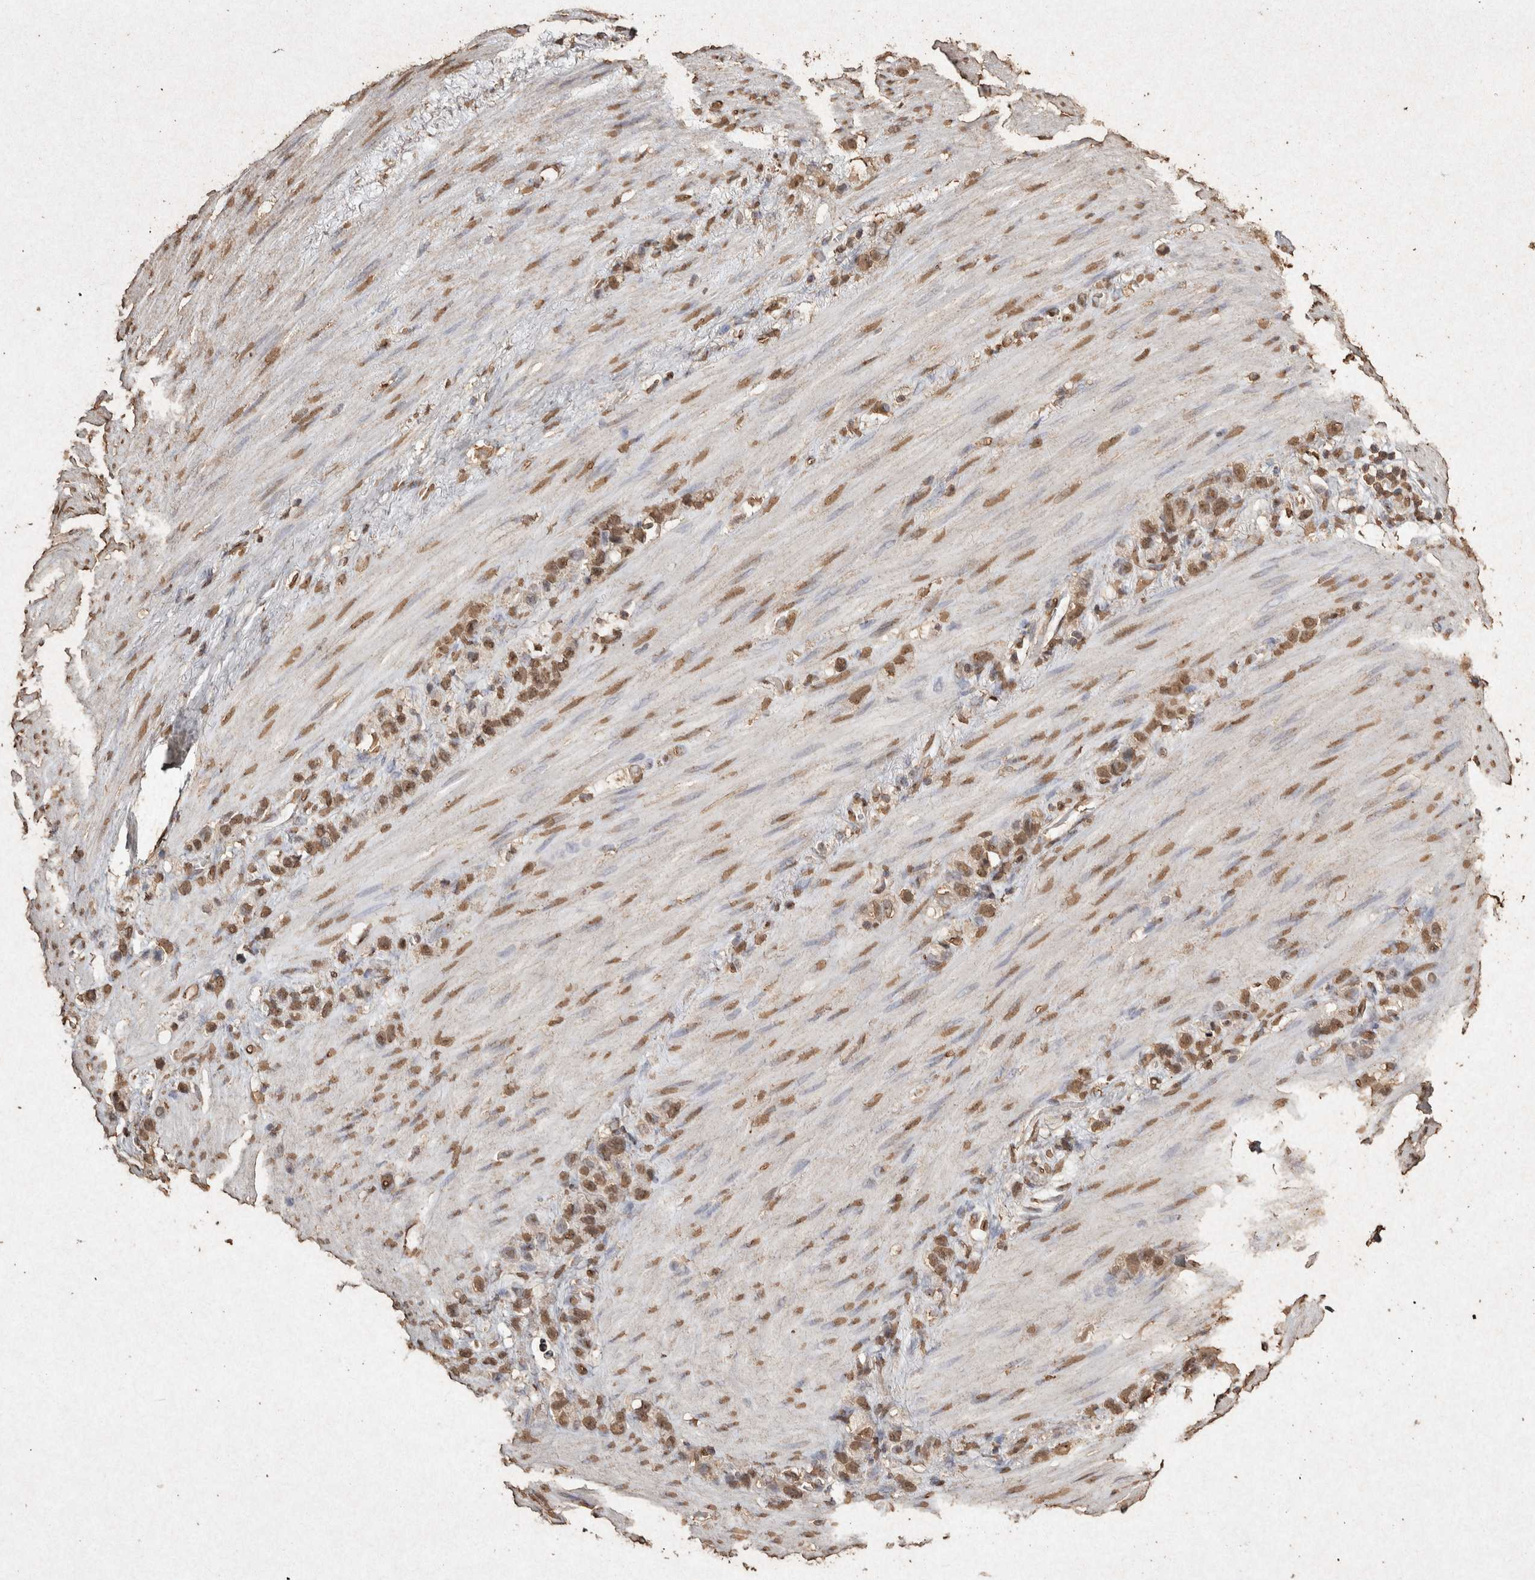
{"staining": {"intensity": "moderate", "quantity": ">75%", "location": "nuclear"}, "tissue": "stomach cancer", "cell_type": "Tumor cells", "image_type": "cancer", "snomed": [{"axis": "morphology", "description": "Adenocarcinoma, NOS"}, {"axis": "morphology", "description": "Adenocarcinoma, High grade"}, {"axis": "topography", "description": "Stomach, upper"}, {"axis": "topography", "description": "Stomach, lower"}], "caption": "The histopathology image shows immunohistochemical staining of stomach cancer. There is moderate nuclear staining is identified in about >75% of tumor cells.", "gene": "FSTL3", "patient": {"sex": "female", "age": 65}}